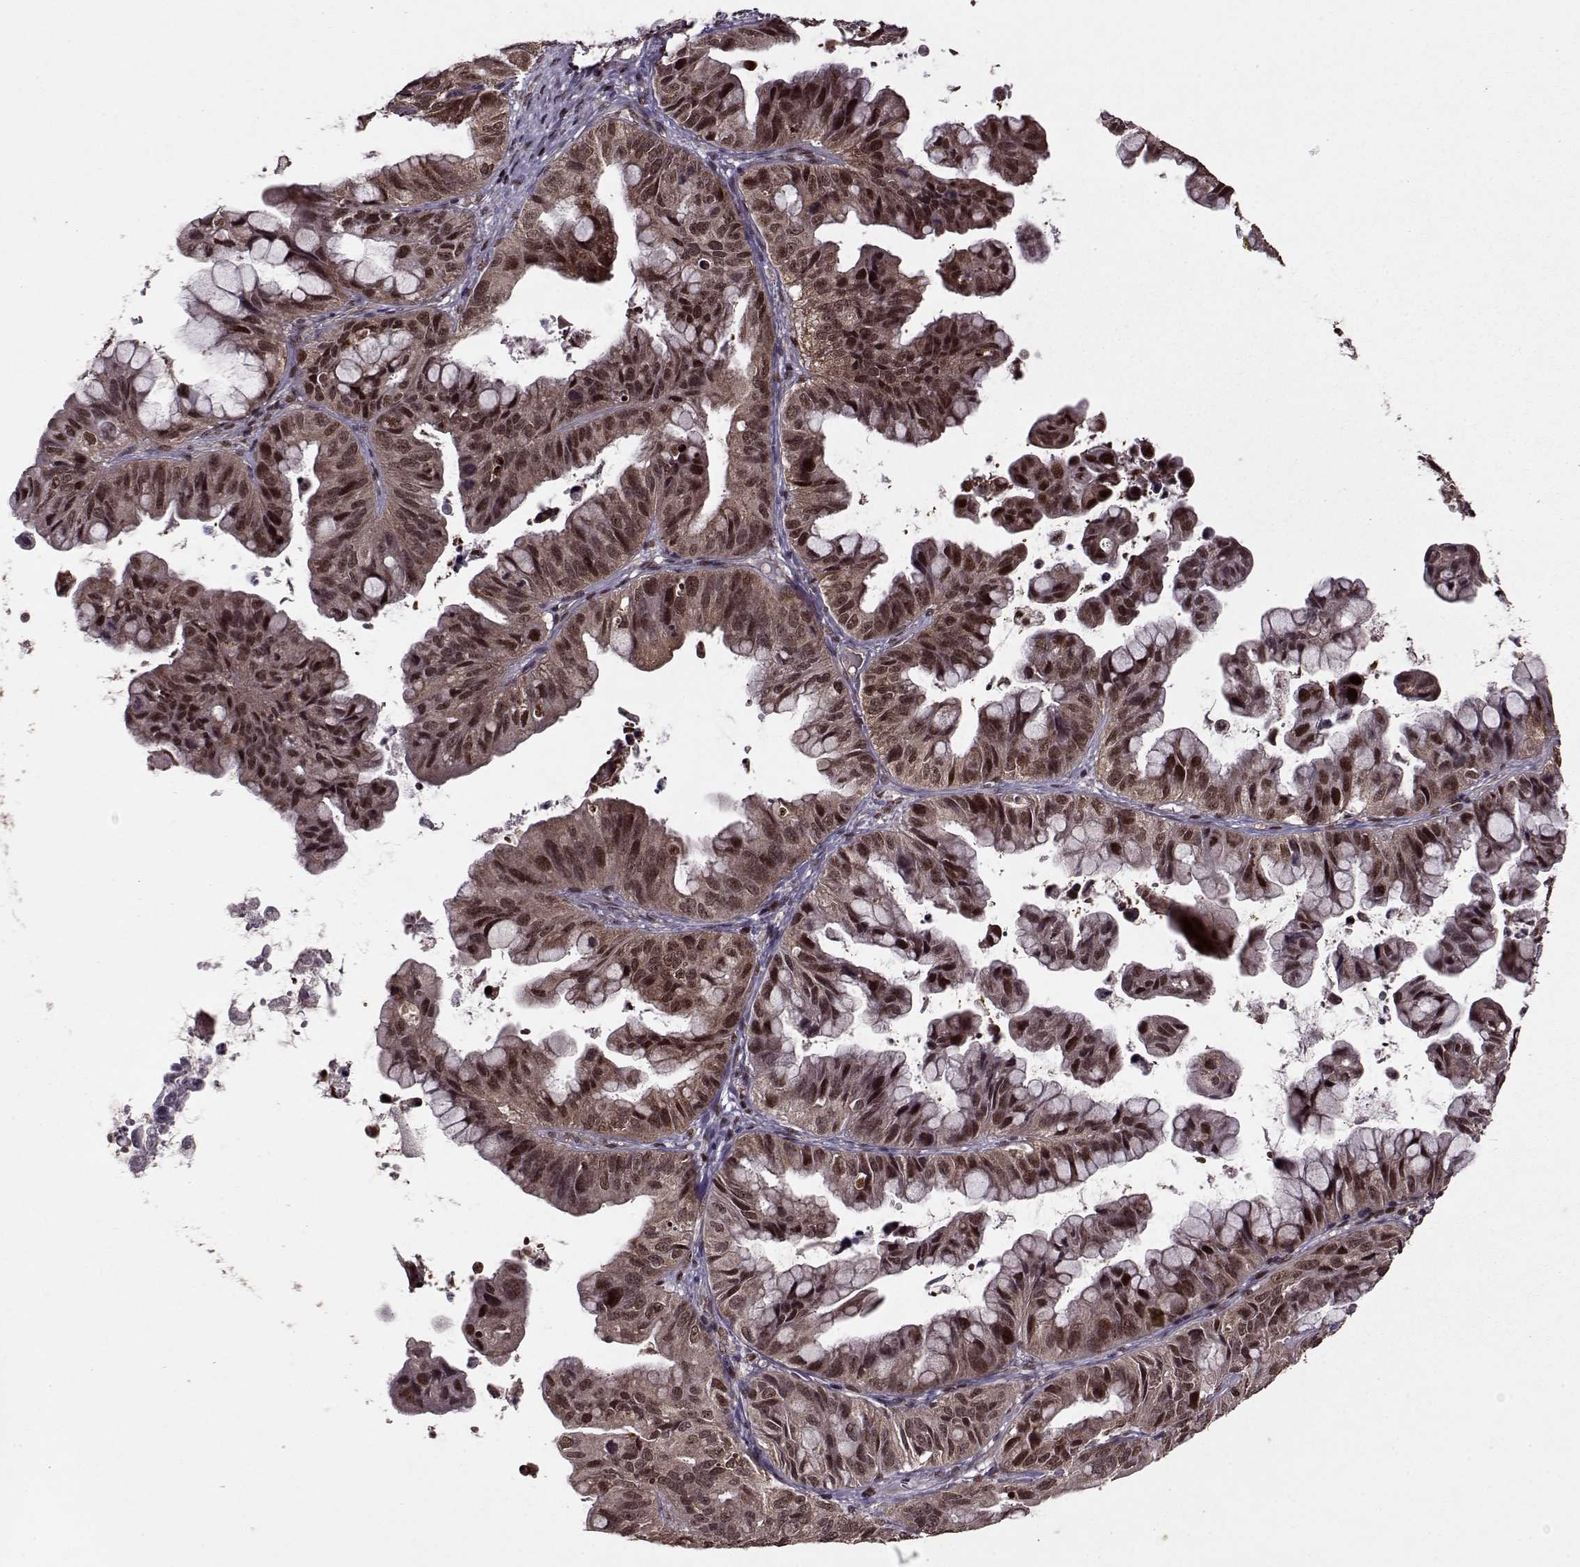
{"staining": {"intensity": "strong", "quantity": ">75%", "location": "nuclear"}, "tissue": "ovarian cancer", "cell_type": "Tumor cells", "image_type": "cancer", "snomed": [{"axis": "morphology", "description": "Cystadenocarcinoma, mucinous, NOS"}, {"axis": "topography", "description": "Ovary"}], "caption": "Immunohistochemical staining of ovarian cancer exhibits strong nuclear protein expression in approximately >75% of tumor cells.", "gene": "PSMA7", "patient": {"sex": "female", "age": 76}}